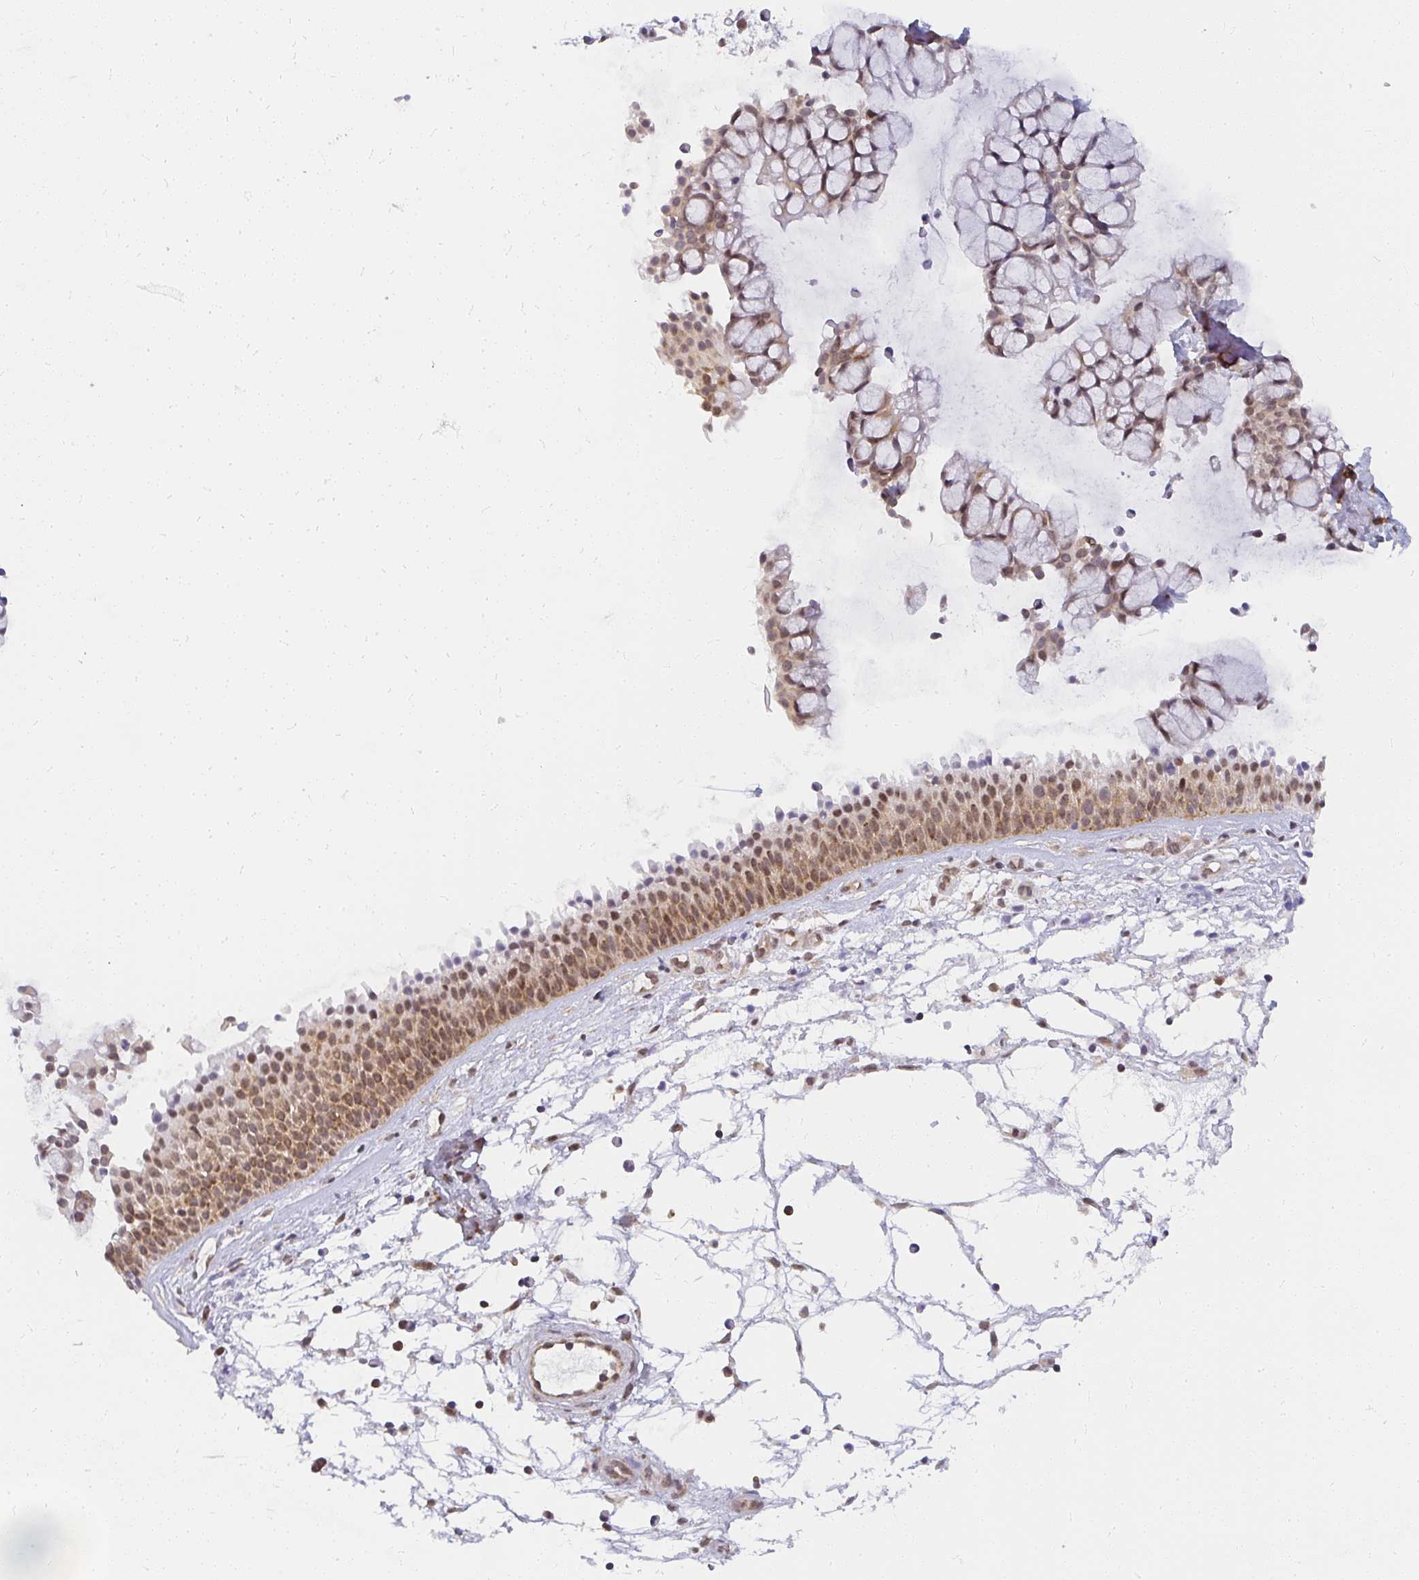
{"staining": {"intensity": "strong", "quantity": ">75%", "location": "cytoplasmic/membranous,nuclear"}, "tissue": "nasopharynx", "cell_type": "Respiratory epithelial cells", "image_type": "normal", "snomed": [{"axis": "morphology", "description": "Normal tissue, NOS"}, {"axis": "topography", "description": "Nasopharynx"}], "caption": "An immunohistochemistry (IHC) photomicrograph of benign tissue is shown. Protein staining in brown labels strong cytoplasmic/membranous,nuclear positivity in nasopharynx within respiratory epithelial cells. (Stains: DAB (3,3'-diaminobenzidine) in brown, nuclei in blue, Microscopy: brightfield microscopy at high magnification).", "gene": "SYNCRIP", "patient": {"sex": "male", "age": 56}}